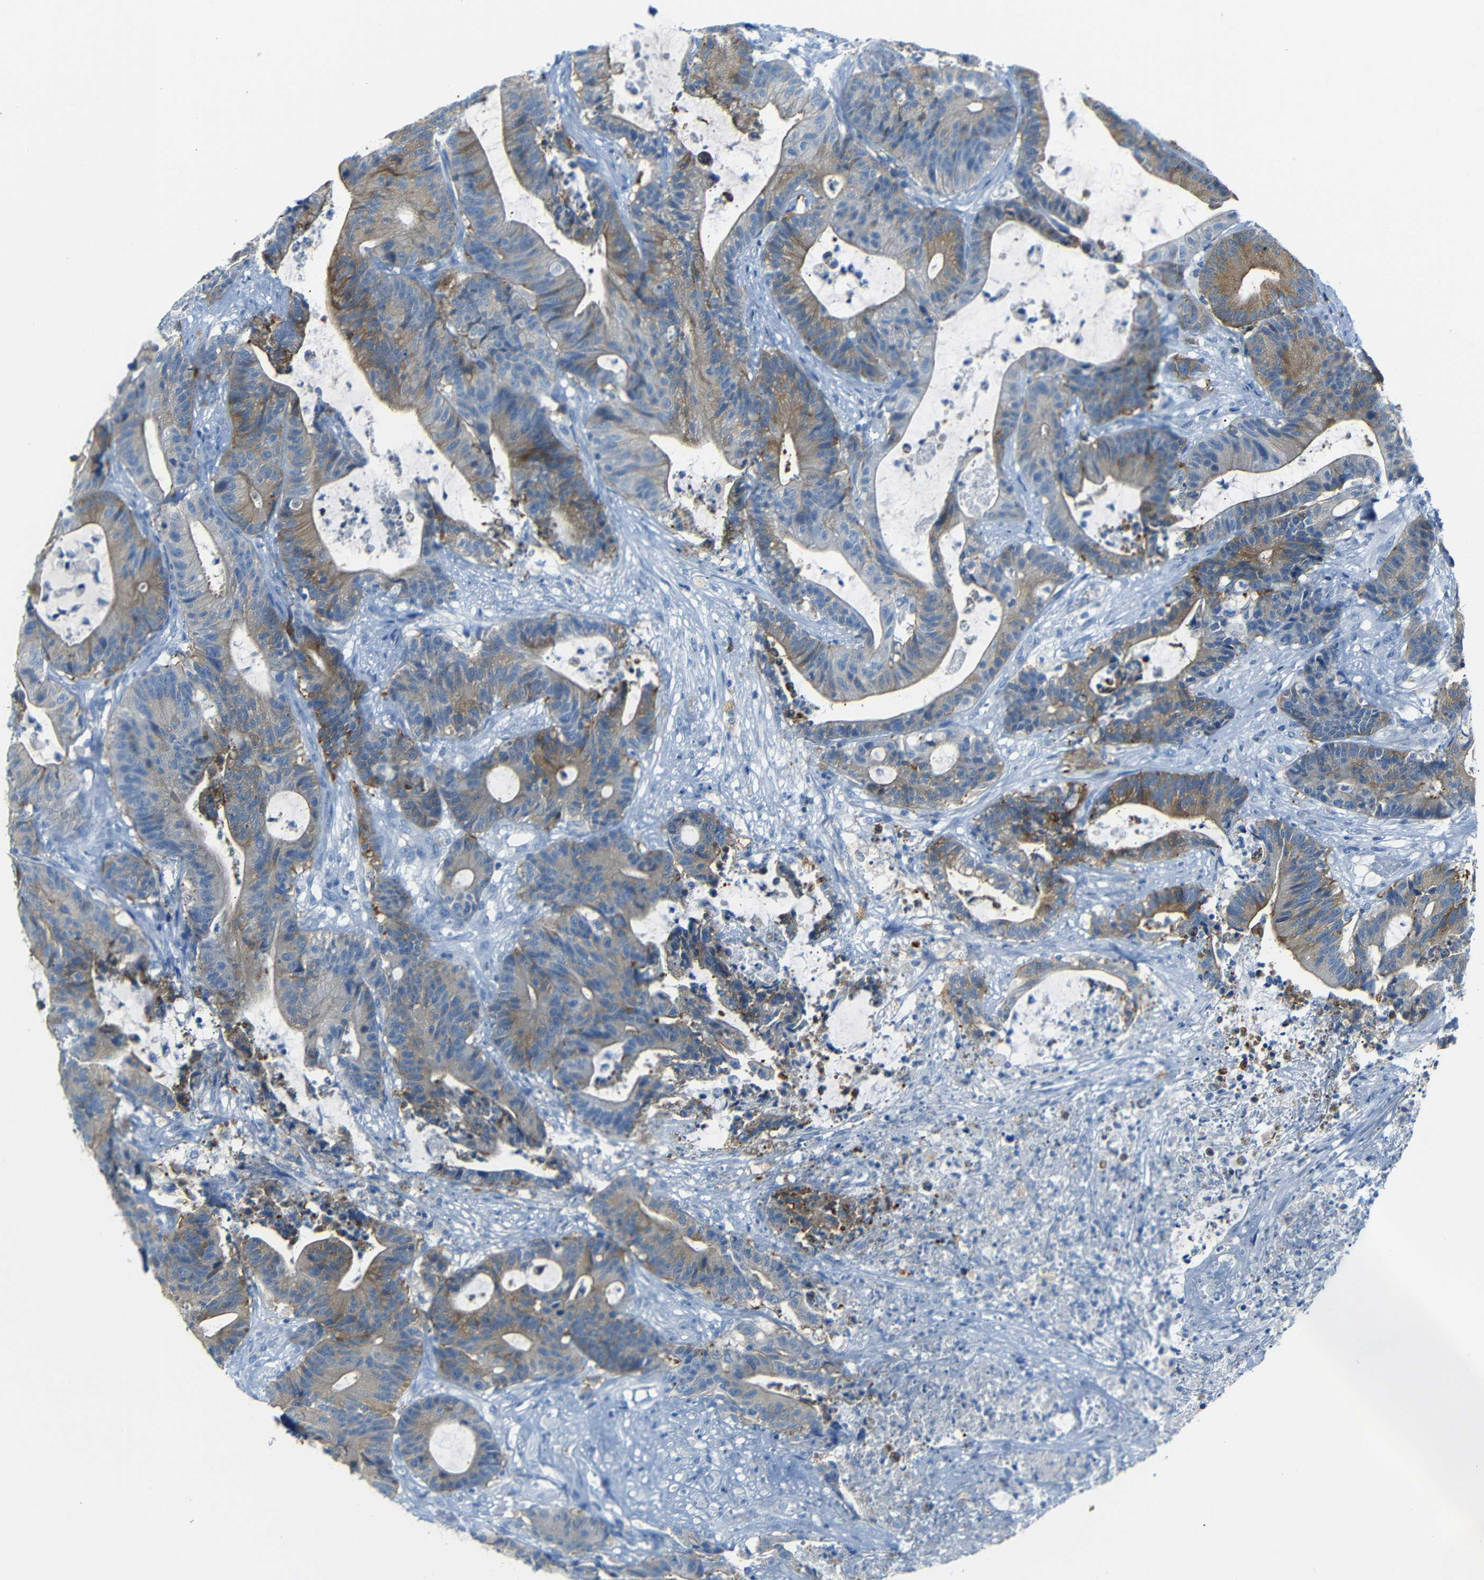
{"staining": {"intensity": "moderate", "quantity": ">75%", "location": "cytoplasmic/membranous"}, "tissue": "colorectal cancer", "cell_type": "Tumor cells", "image_type": "cancer", "snomed": [{"axis": "morphology", "description": "Adenocarcinoma, NOS"}, {"axis": "topography", "description": "Colon"}], "caption": "Immunohistochemistry (IHC) micrograph of adenocarcinoma (colorectal) stained for a protein (brown), which displays medium levels of moderate cytoplasmic/membranous expression in approximately >75% of tumor cells.", "gene": "FCRL1", "patient": {"sex": "female", "age": 84}}